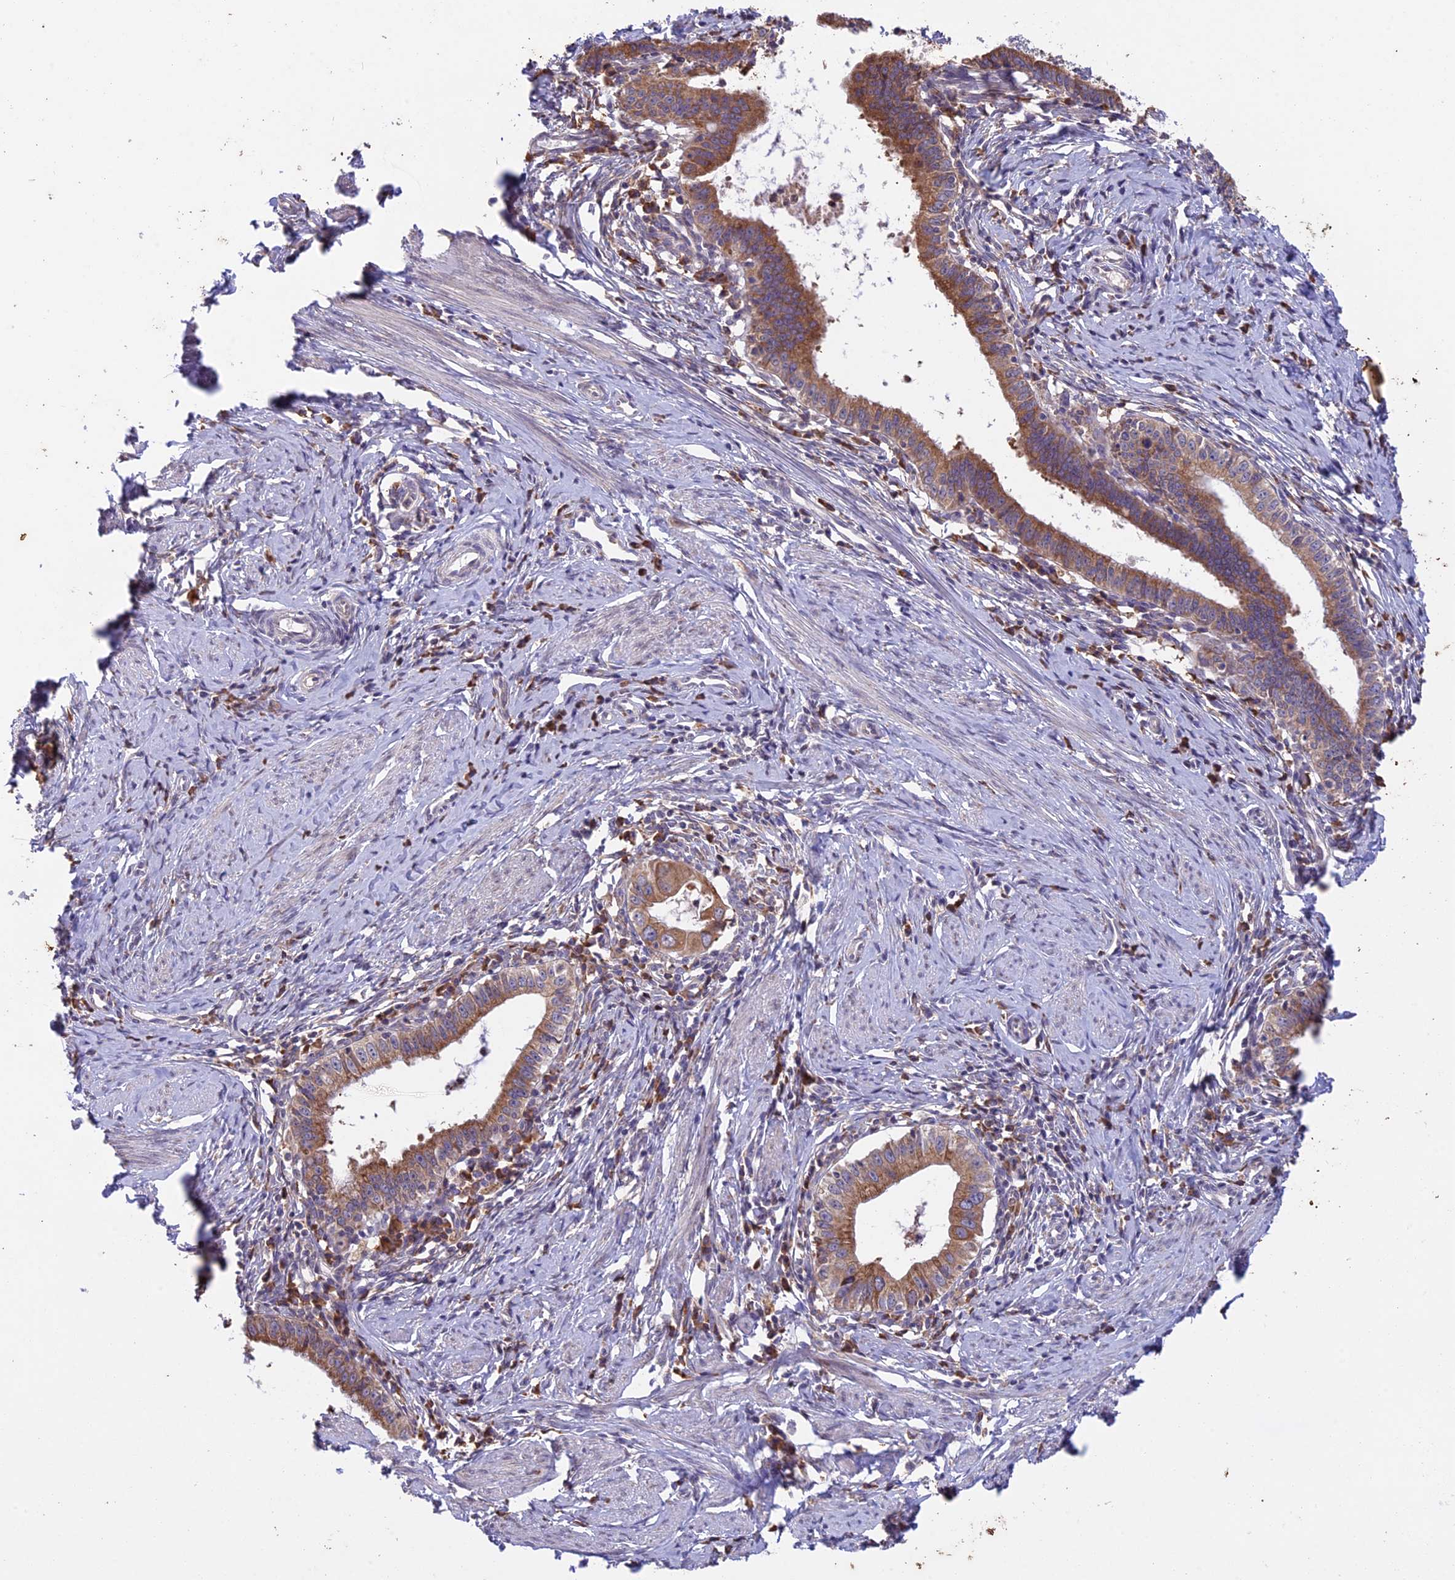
{"staining": {"intensity": "moderate", "quantity": ">75%", "location": "cytoplasmic/membranous"}, "tissue": "cervical cancer", "cell_type": "Tumor cells", "image_type": "cancer", "snomed": [{"axis": "morphology", "description": "Adenocarcinoma, NOS"}, {"axis": "topography", "description": "Cervix"}], "caption": "This image exhibits adenocarcinoma (cervical) stained with immunohistochemistry to label a protein in brown. The cytoplasmic/membranous of tumor cells show moderate positivity for the protein. Nuclei are counter-stained blue.", "gene": "DMRTA2", "patient": {"sex": "female", "age": 36}}